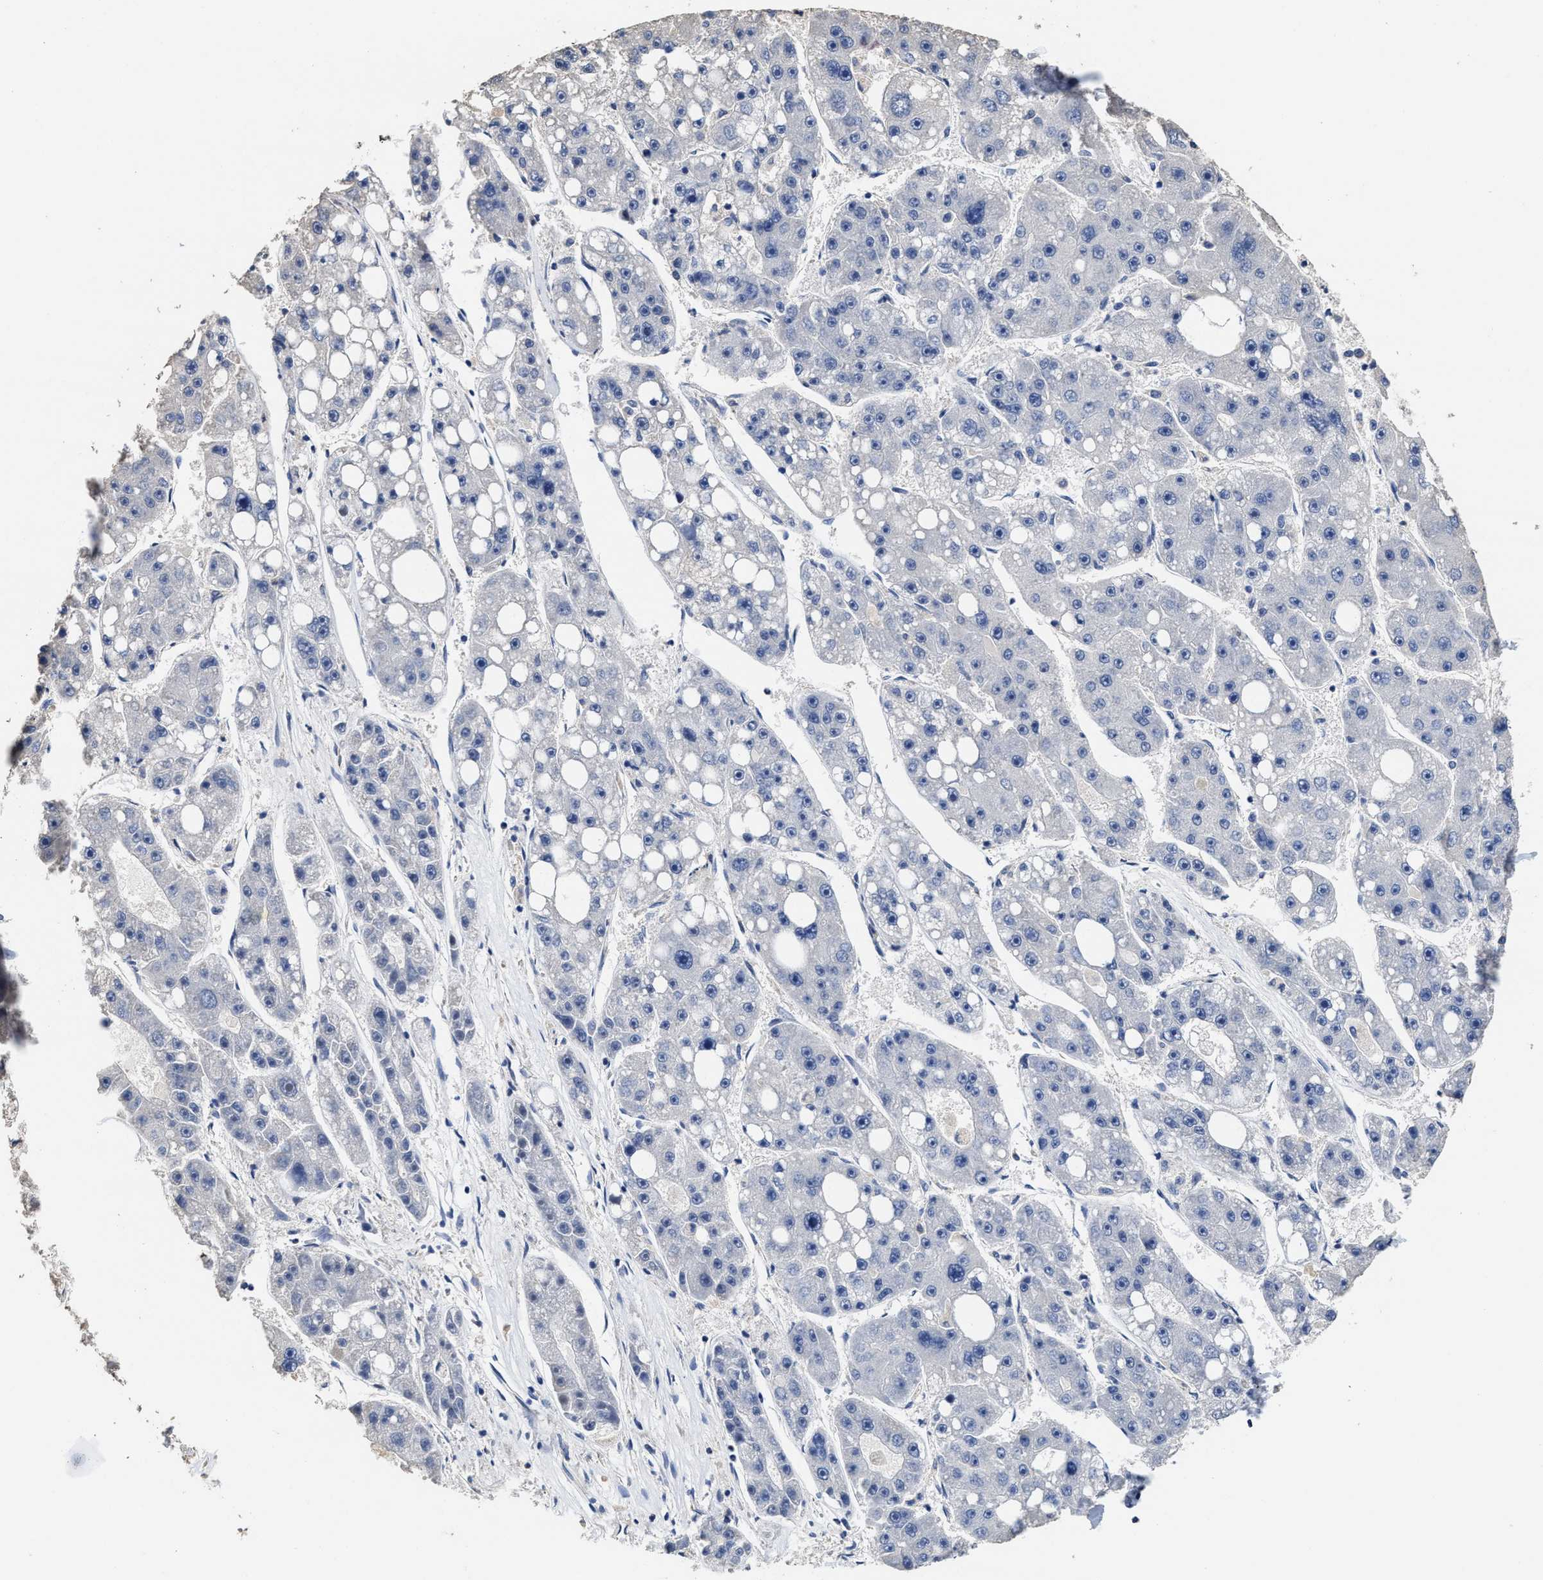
{"staining": {"intensity": "negative", "quantity": "none", "location": "none"}, "tissue": "liver cancer", "cell_type": "Tumor cells", "image_type": "cancer", "snomed": [{"axis": "morphology", "description": "Carcinoma, Hepatocellular, NOS"}, {"axis": "topography", "description": "Liver"}], "caption": "The photomicrograph displays no staining of tumor cells in liver hepatocellular carcinoma.", "gene": "ZFAT", "patient": {"sex": "female", "age": 61}}